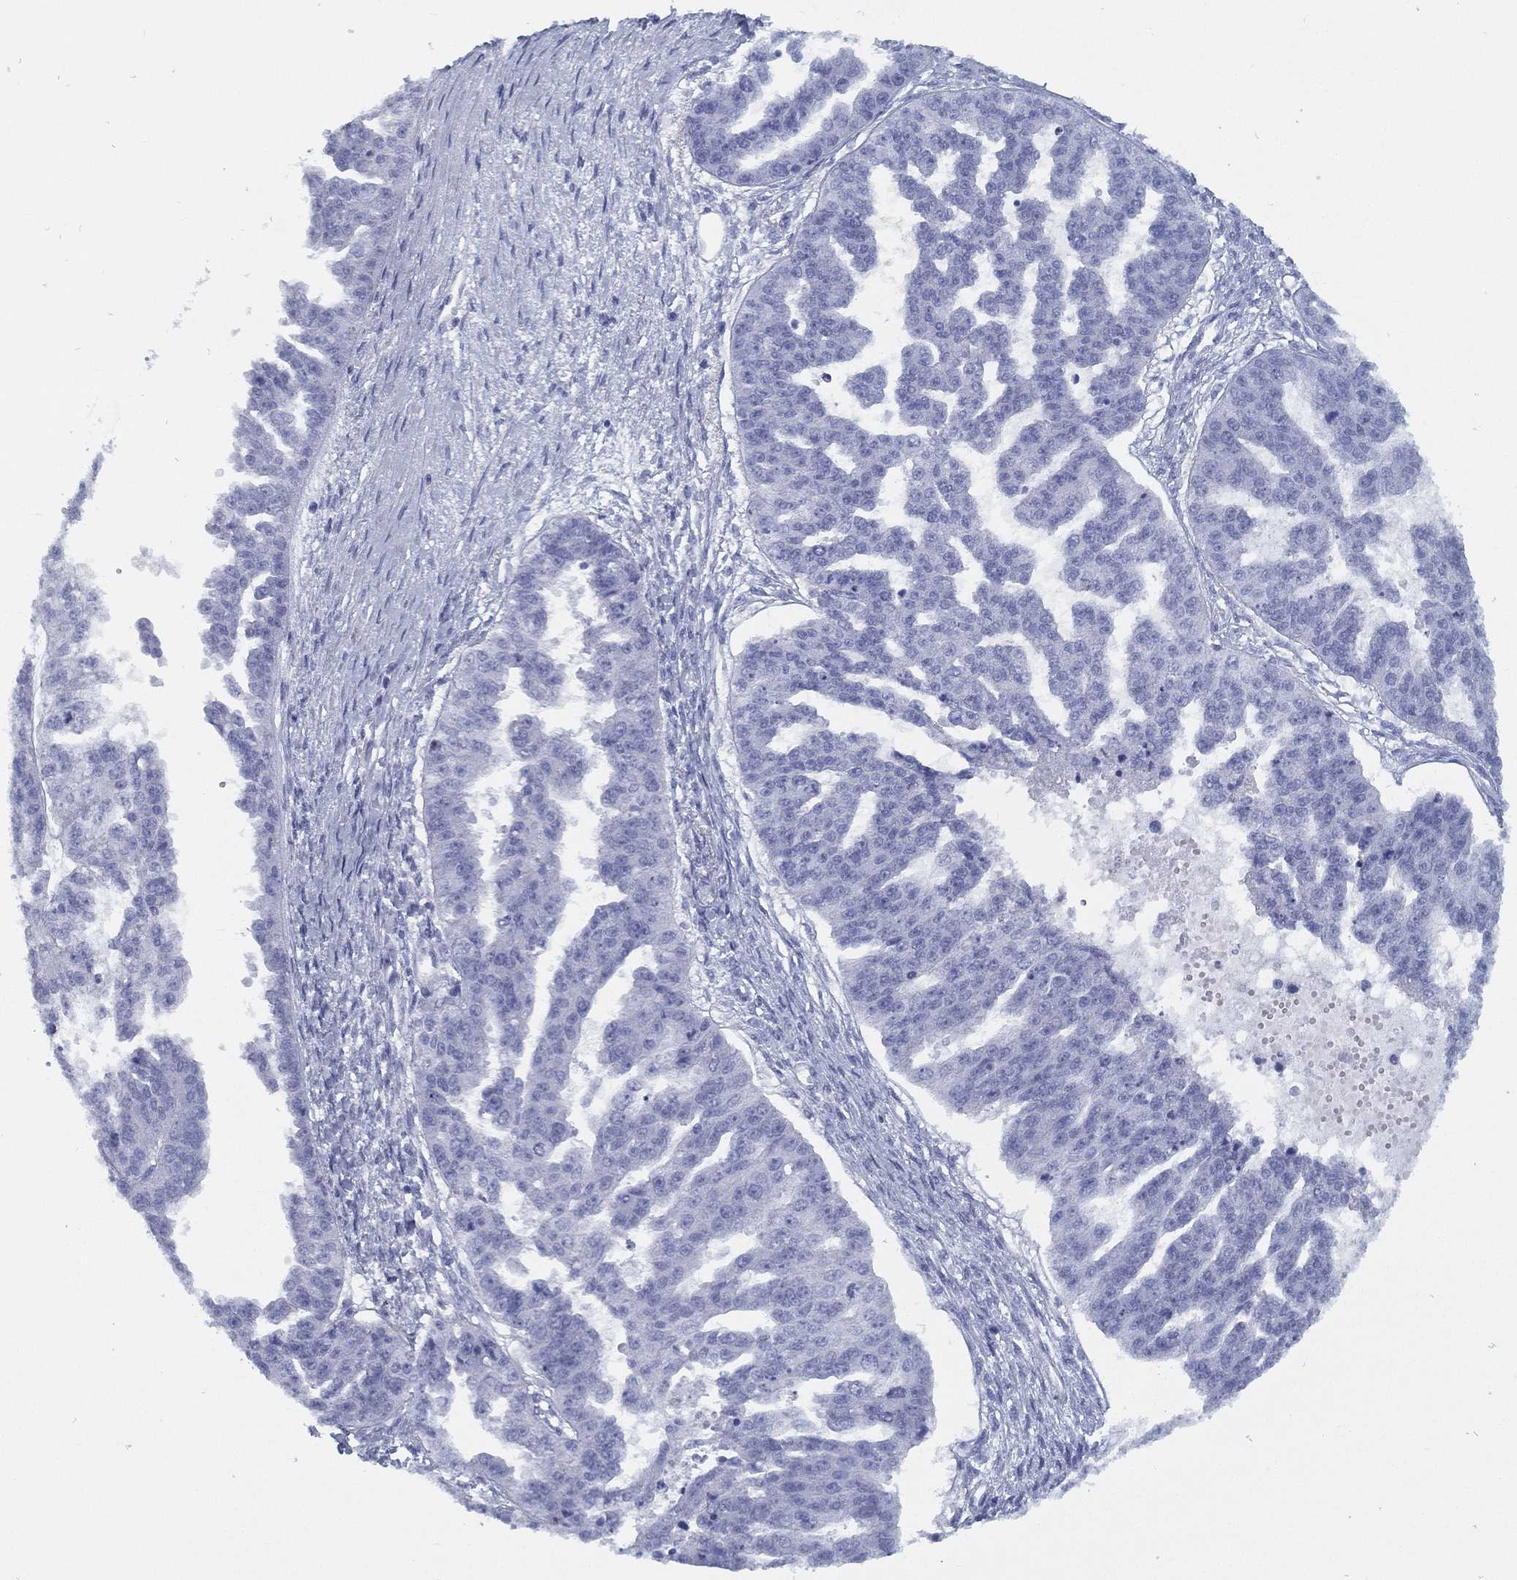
{"staining": {"intensity": "negative", "quantity": "none", "location": "none"}, "tissue": "ovarian cancer", "cell_type": "Tumor cells", "image_type": "cancer", "snomed": [{"axis": "morphology", "description": "Cystadenocarcinoma, serous, NOS"}, {"axis": "topography", "description": "Ovary"}], "caption": "The immunohistochemistry (IHC) image has no significant positivity in tumor cells of serous cystadenocarcinoma (ovarian) tissue.", "gene": "TMEM252", "patient": {"sex": "female", "age": 58}}